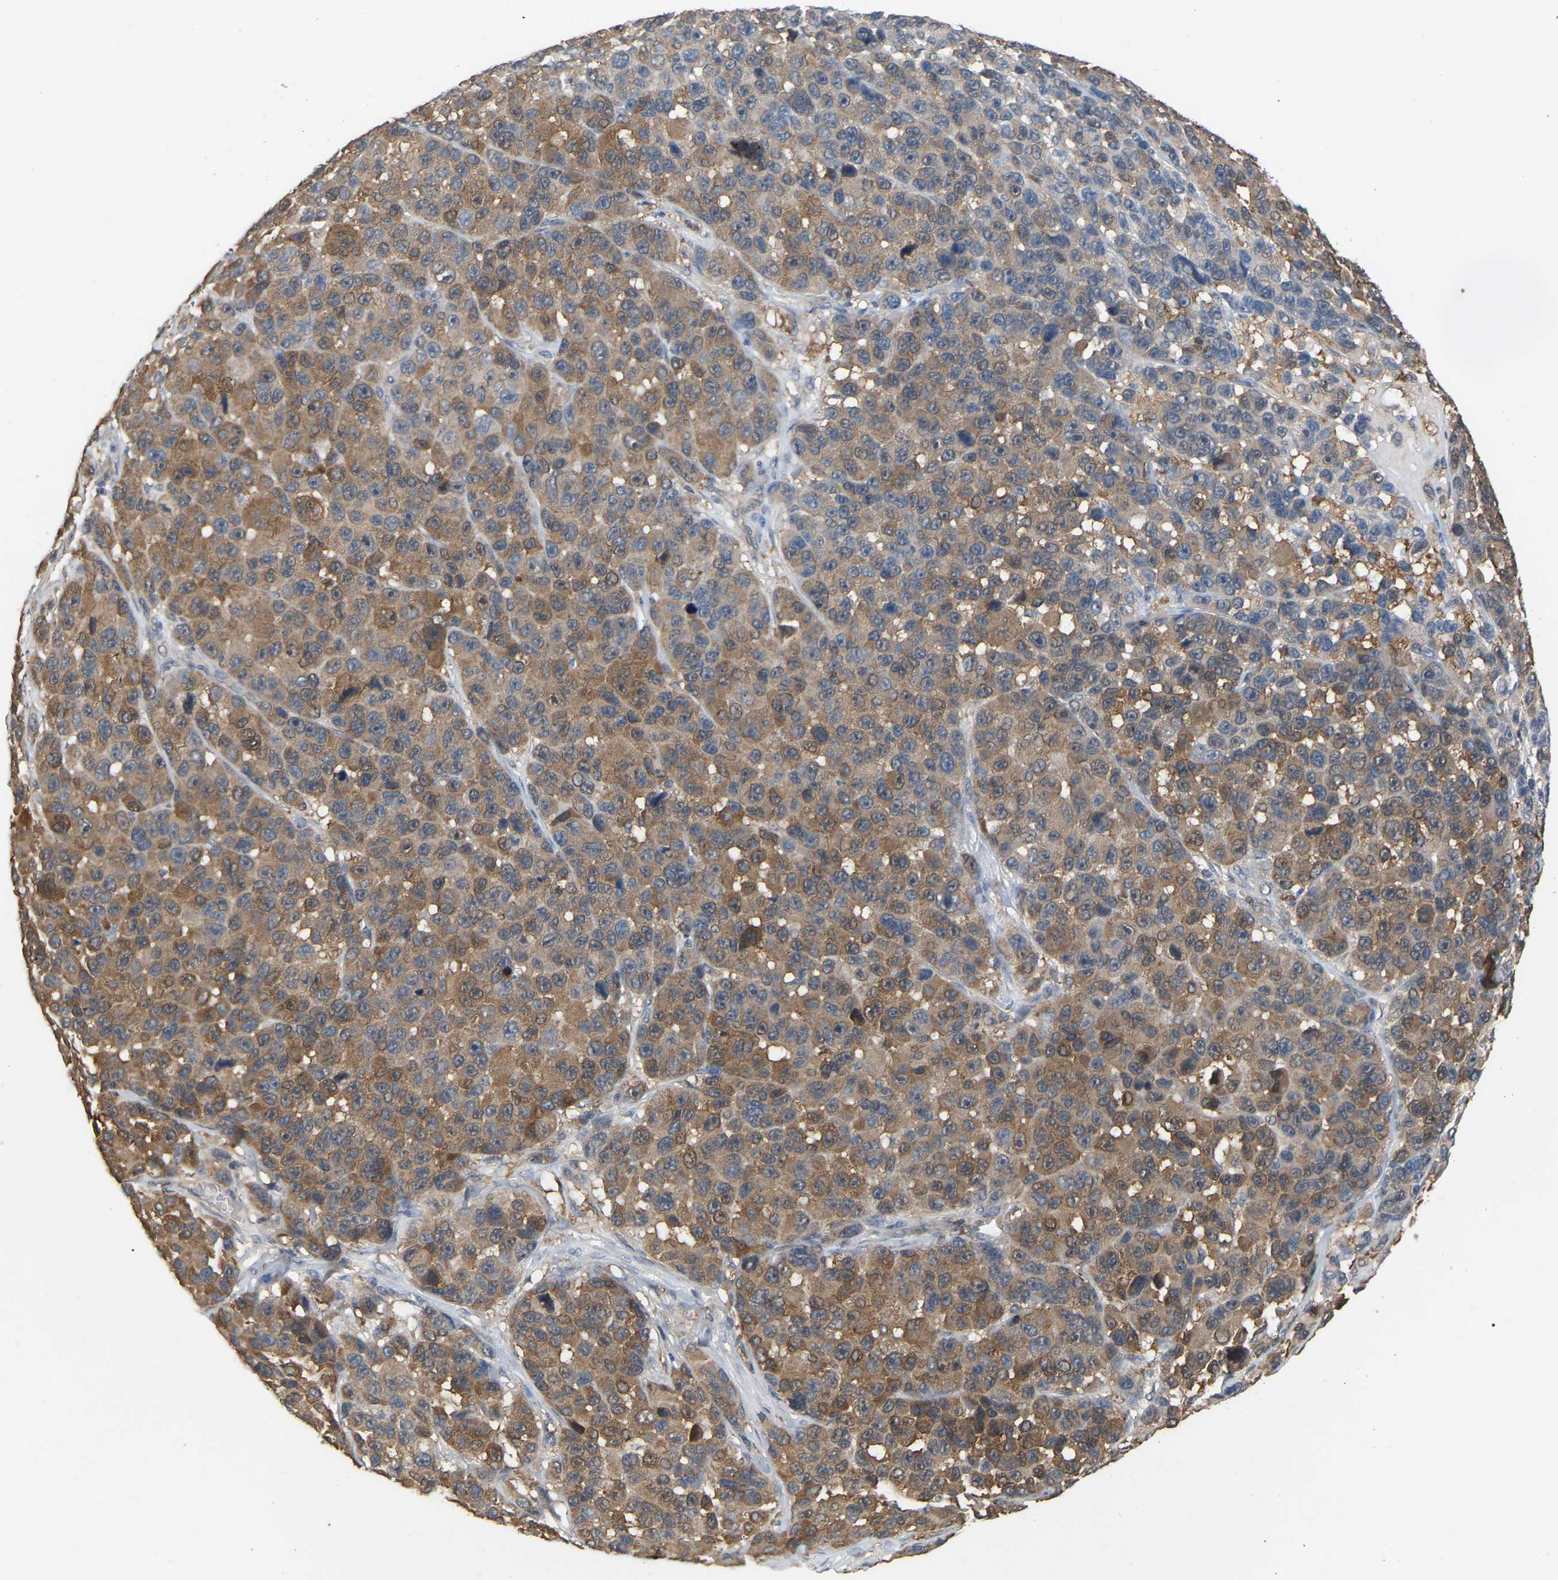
{"staining": {"intensity": "moderate", "quantity": ">75%", "location": "cytoplasmic/membranous"}, "tissue": "melanoma", "cell_type": "Tumor cells", "image_type": "cancer", "snomed": [{"axis": "morphology", "description": "Malignant melanoma, NOS"}, {"axis": "topography", "description": "Skin"}], "caption": "High-magnification brightfield microscopy of malignant melanoma stained with DAB (brown) and counterstained with hematoxylin (blue). tumor cells exhibit moderate cytoplasmic/membranous expression is identified in about>75% of cells.", "gene": "MTPN", "patient": {"sex": "male", "age": 53}}